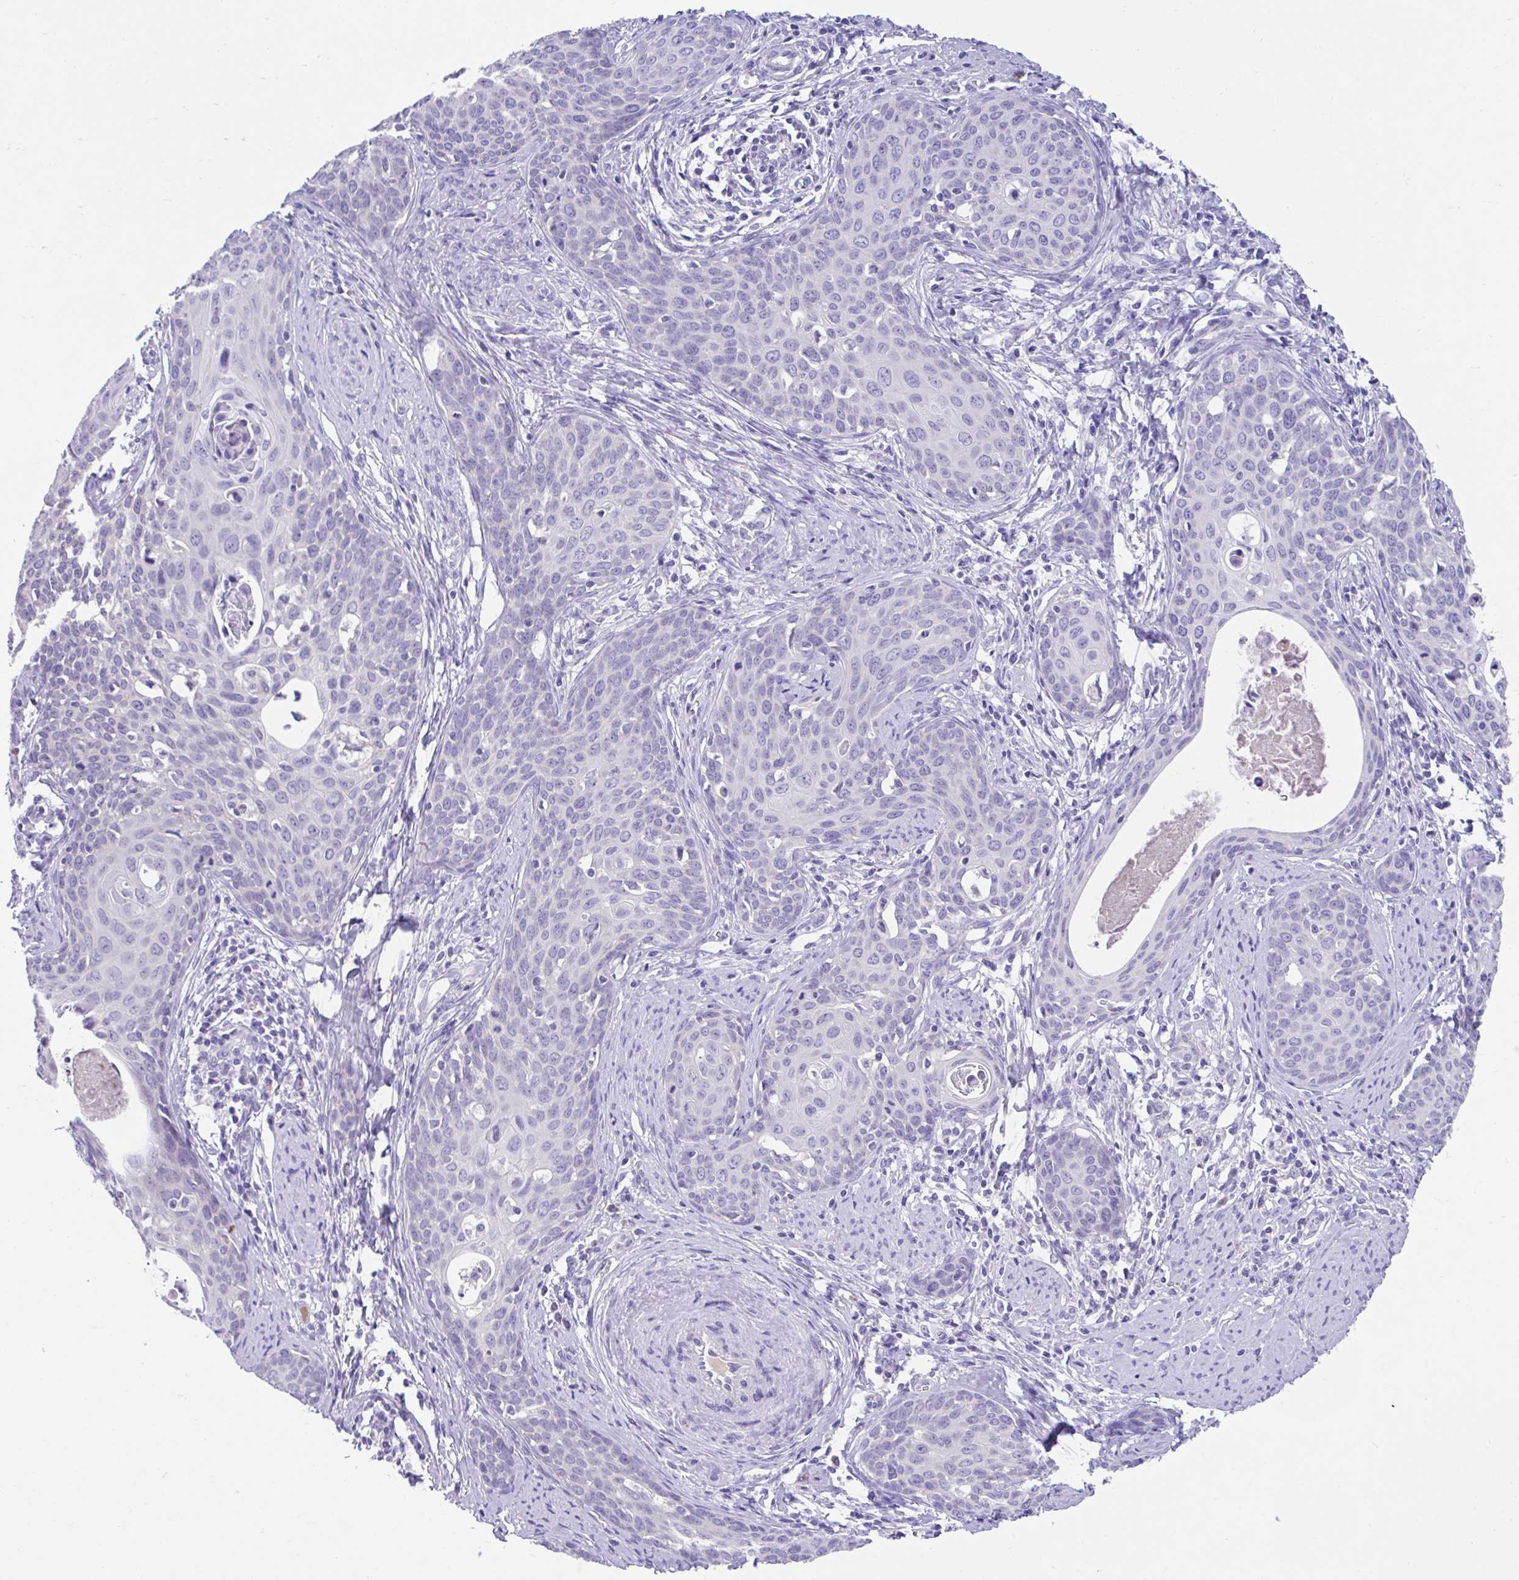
{"staining": {"intensity": "negative", "quantity": "none", "location": "none"}, "tissue": "cervical cancer", "cell_type": "Tumor cells", "image_type": "cancer", "snomed": [{"axis": "morphology", "description": "Squamous cell carcinoma, NOS"}, {"axis": "topography", "description": "Cervix"}], "caption": "Photomicrograph shows no protein expression in tumor cells of squamous cell carcinoma (cervical) tissue.", "gene": "CCSAP", "patient": {"sex": "female", "age": 46}}